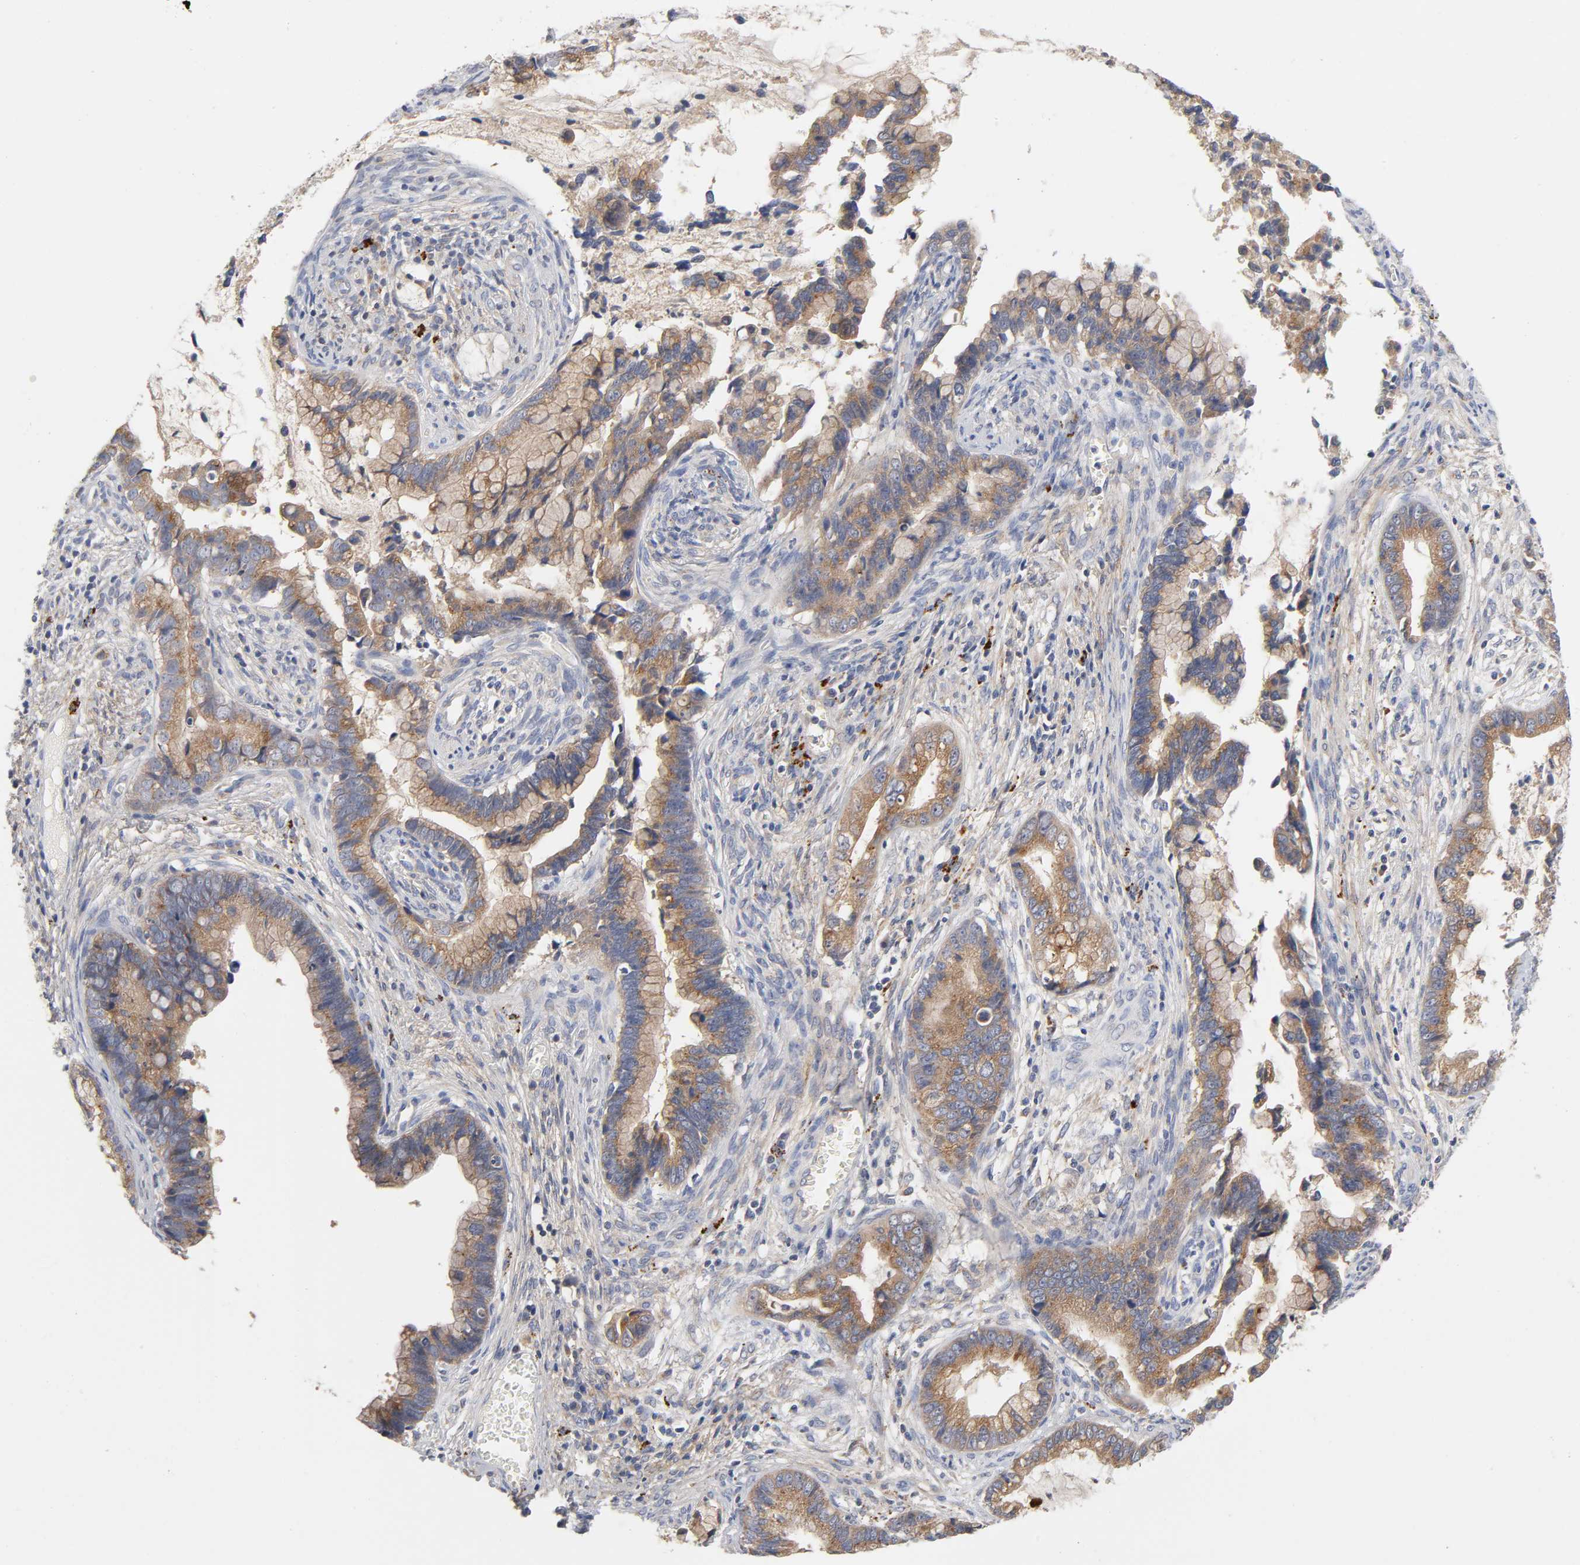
{"staining": {"intensity": "moderate", "quantity": ">75%", "location": "cytoplasmic/membranous"}, "tissue": "cervical cancer", "cell_type": "Tumor cells", "image_type": "cancer", "snomed": [{"axis": "morphology", "description": "Adenocarcinoma, NOS"}, {"axis": "topography", "description": "Cervix"}], "caption": "A medium amount of moderate cytoplasmic/membranous staining is seen in about >75% of tumor cells in adenocarcinoma (cervical) tissue.", "gene": "C17orf75", "patient": {"sex": "female", "age": 44}}